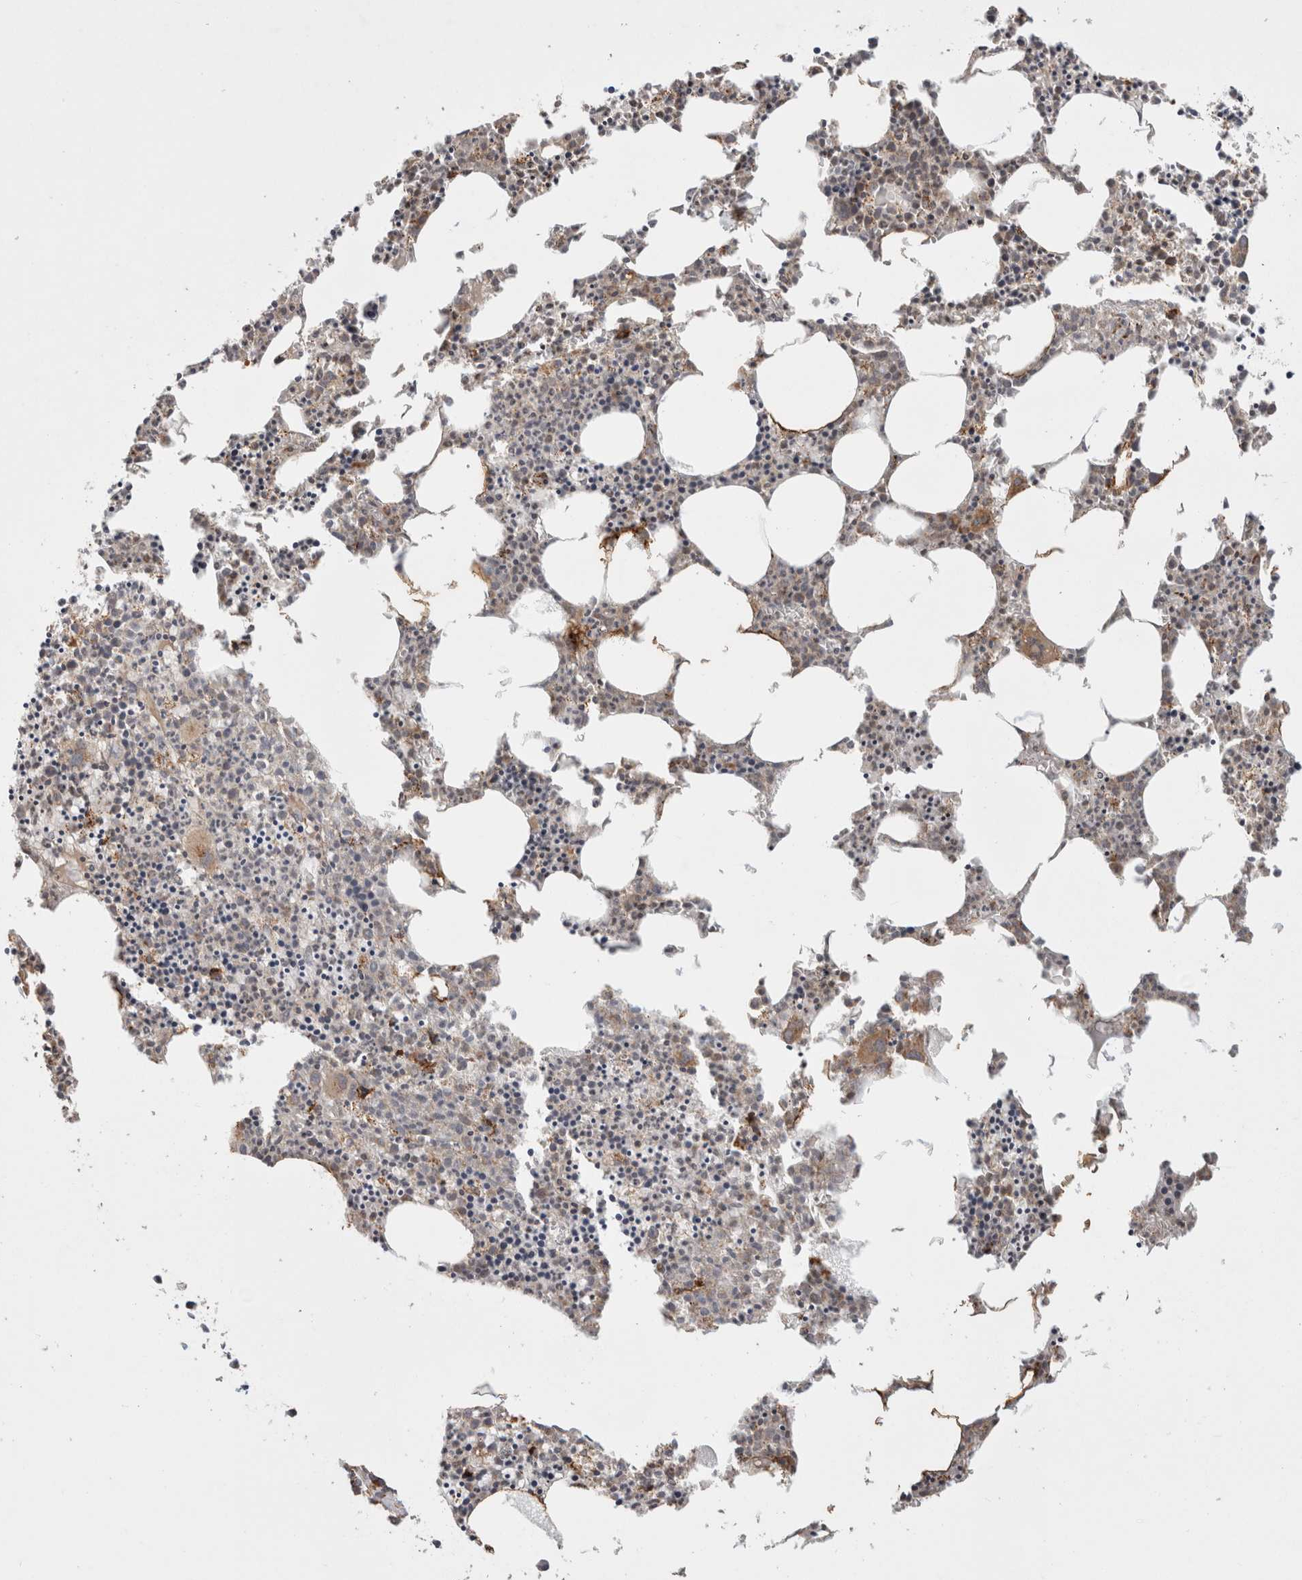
{"staining": {"intensity": "moderate", "quantity": "25%-75%", "location": "cytoplasmic/membranous"}, "tissue": "bone marrow", "cell_type": "Hematopoietic cells", "image_type": "normal", "snomed": [{"axis": "morphology", "description": "Normal tissue, NOS"}, {"axis": "morphology", "description": "Inflammation, NOS"}, {"axis": "topography", "description": "Bone marrow"}], "caption": "Protein expression by IHC exhibits moderate cytoplasmic/membranous staining in approximately 25%-75% of hematopoietic cells in normal bone marrow.", "gene": "HROB", "patient": {"sex": "female", "age": 62}}